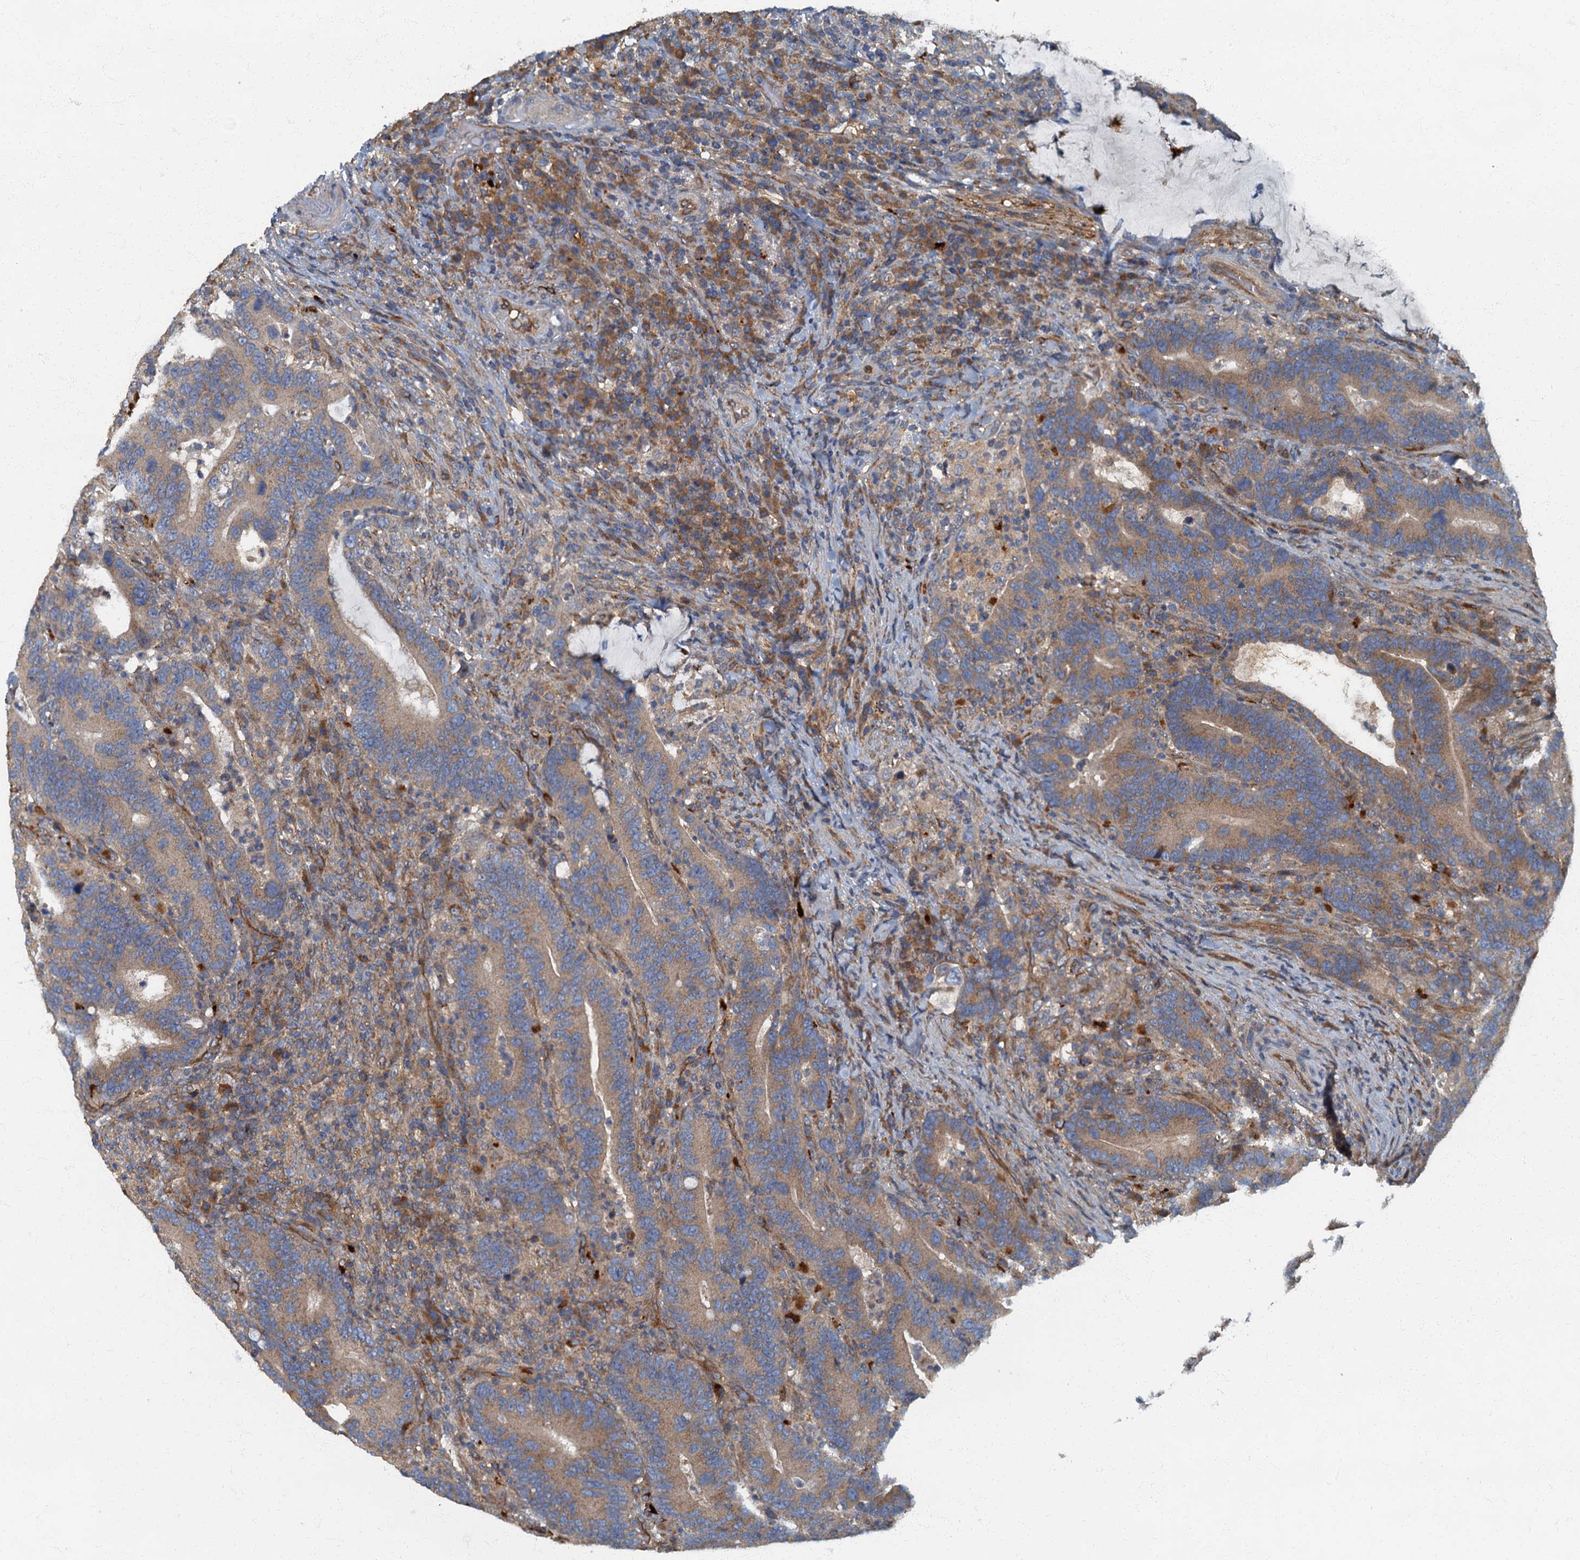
{"staining": {"intensity": "weak", "quantity": ">75%", "location": "cytoplasmic/membranous"}, "tissue": "colorectal cancer", "cell_type": "Tumor cells", "image_type": "cancer", "snomed": [{"axis": "morphology", "description": "Adenocarcinoma, NOS"}, {"axis": "topography", "description": "Colon"}], "caption": "IHC histopathology image of neoplastic tissue: human adenocarcinoma (colorectal) stained using immunohistochemistry (IHC) demonstrates low levels of weak protein expression localized specifically in the cytoplasmic/membranous of tumor cells, appearing as a cytoplasmic/membranous brown color.", "gene": "ARL11", "patient": {"sex": "female", "age": 66}}